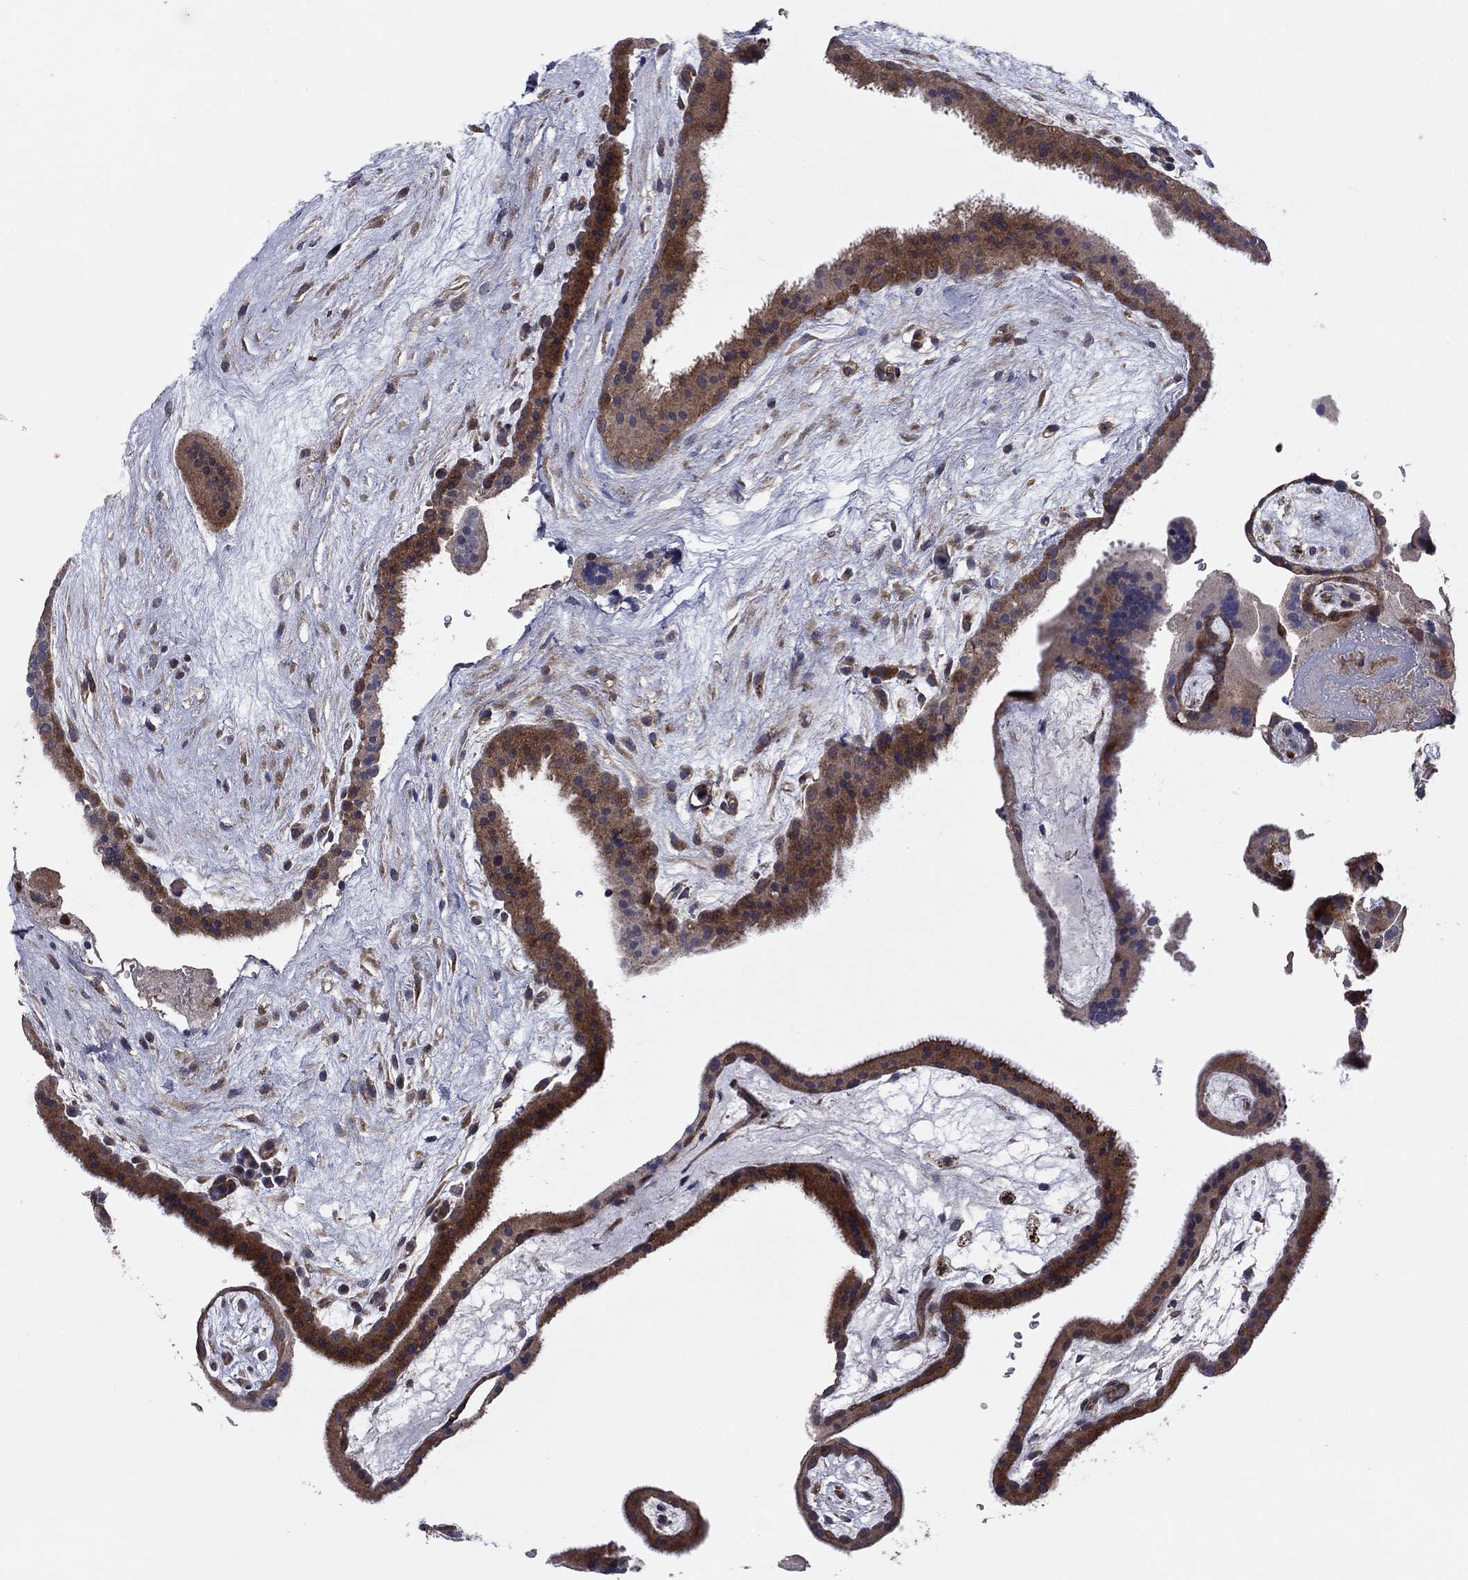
{"staining": {"intensity": "weak", "quantity": ">75%", "location": "cytoplasmic/membranous"}, "tissue": "placenta", "cell_type": "Decidual cells", "image_type": "normal", "snomed": [{"axis": "morphology", "description": "Normal tissue, NOS"}, {"axis": "topography", "description": "Placenta"}], "caption": "Placenta stained with DAB (3,3'-diaminobenzidine) immunohistochemistry exhibits low levels of weak cytoplasmic/membranous staining in about >75% of decidual cells.", "gene": "MEA1", "patient": {"sex": "female", "age": 19}}